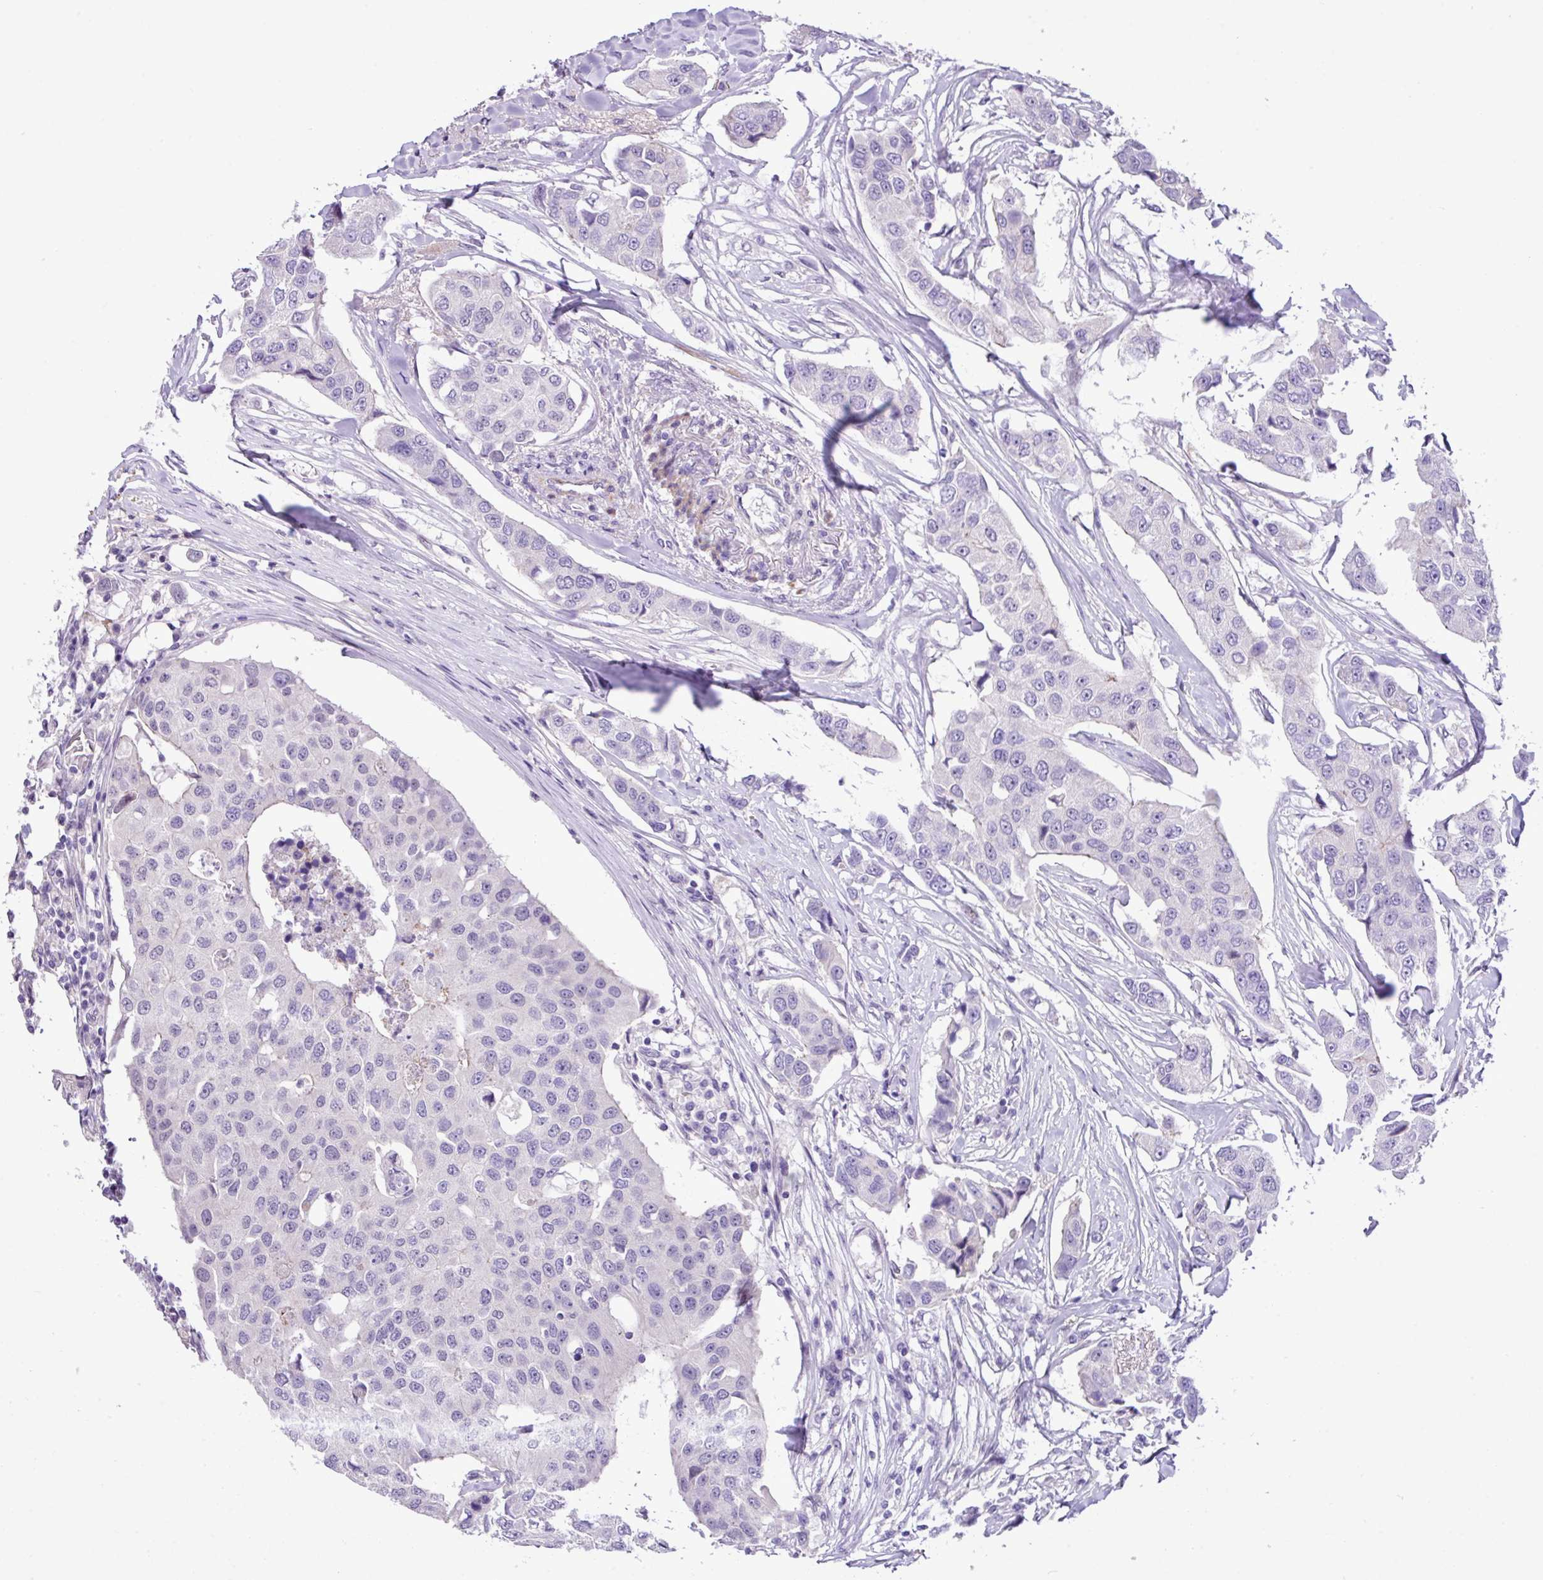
{"staining": {"intensity": "negative", "quantity": "none", "location": "none"}, "tissue": "breast cancer", "cell_type": "Tumor cells", "image_type": "cancer", "snomed": [{"axis": "morphology", "description": "Duct carcinoma"}, {"axis": "topography", "description": "Breast"}], "caption": "DAB (3,3'-diaminobenzidine) immunohistochemical staining of breast cancer (intraductal carcinoma) shows no significant expression in tumor cells. (DAB (3,3'-diaminobenzidine) IHC visualized using brightfield microscopy, high magnification).", "gene": "YLPM1", "patient": {"sex": "female", "age": 80}}